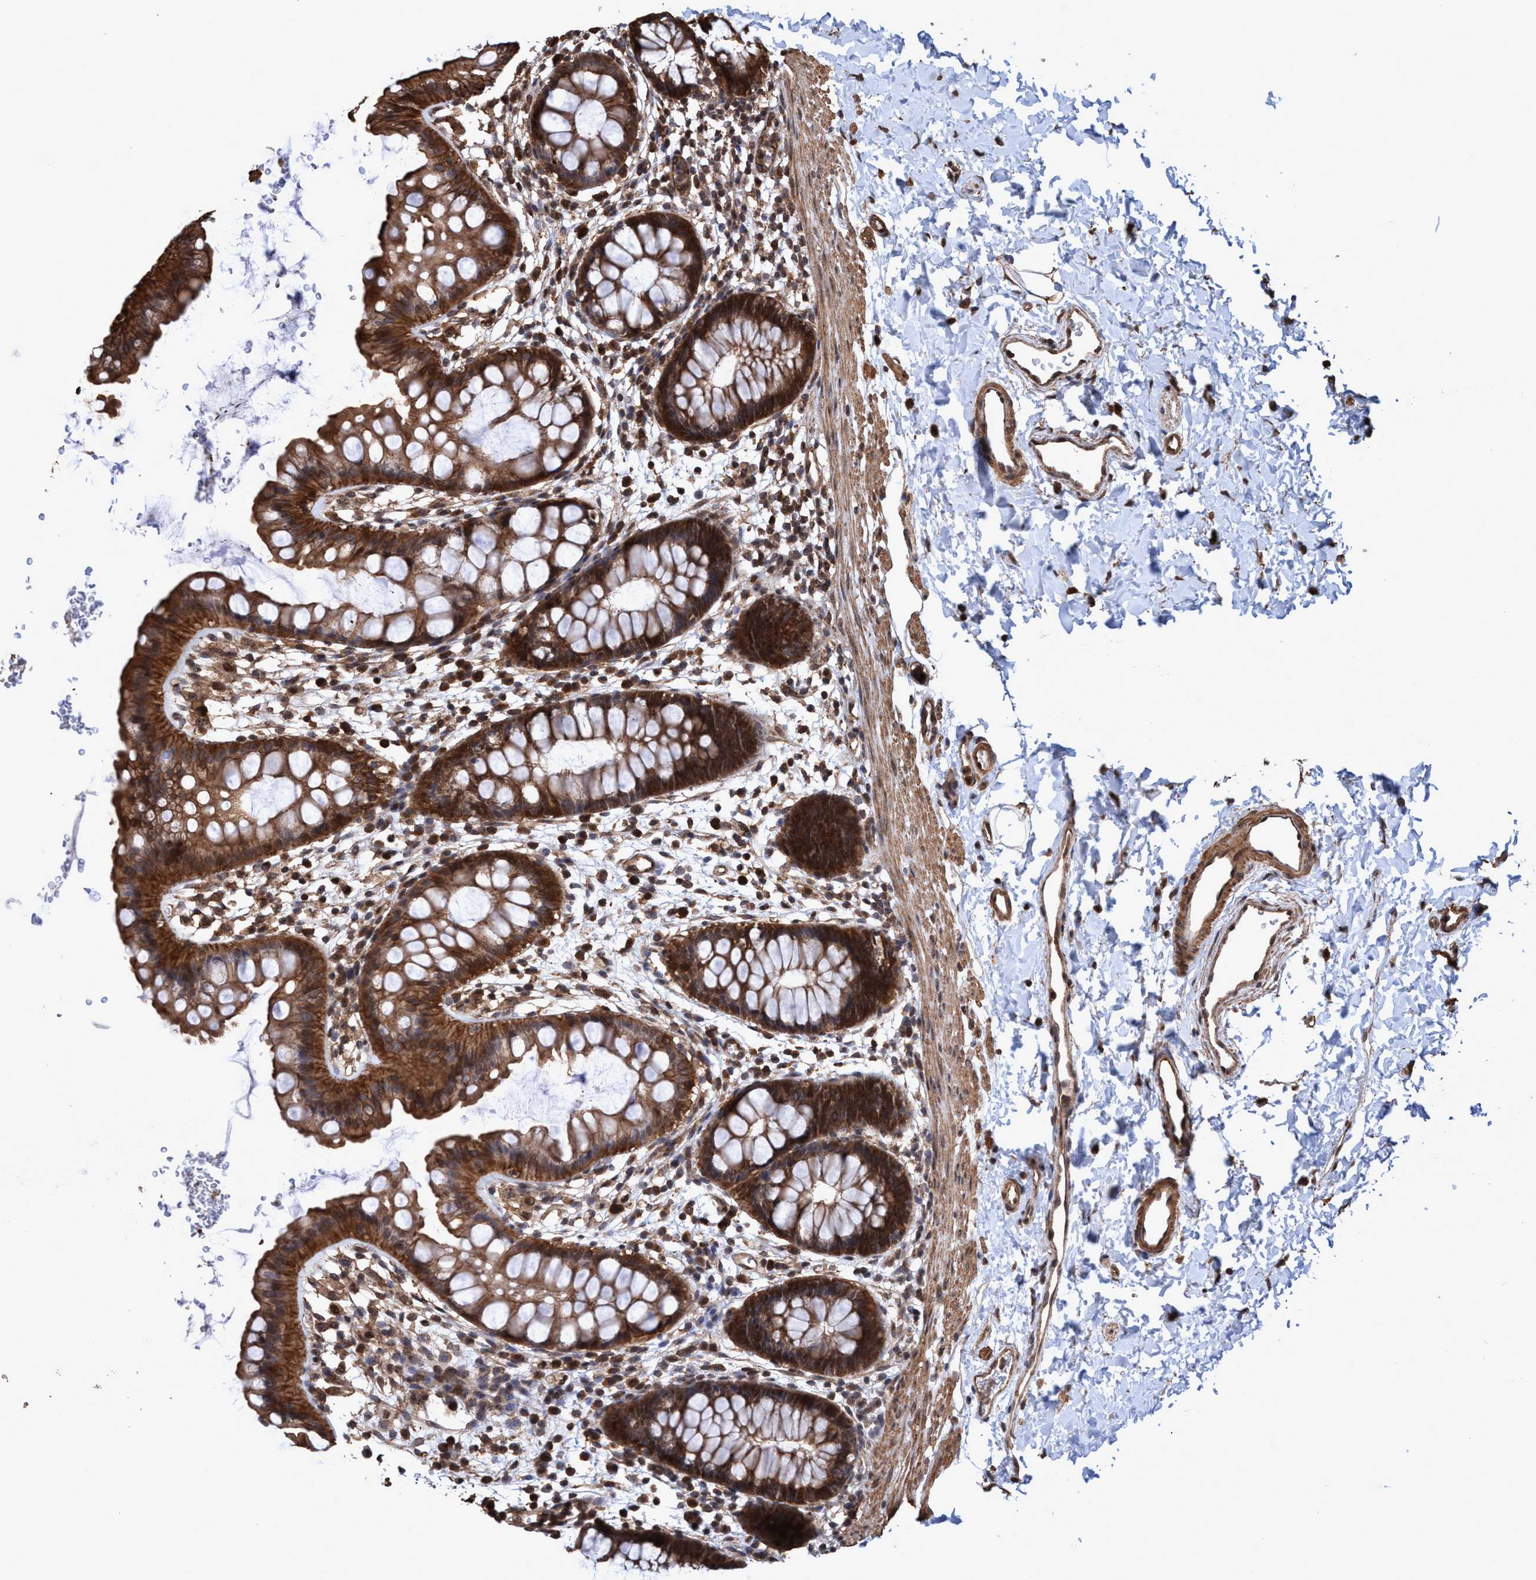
{"staining": {"intensity": "strong", "quantity": ">75%", "location": "cytoplasmic/membranous,nuclear"}, "tissue": "rectum", "cell_type": "Glandular cells", "image_type": "normal", "snomed": [{"axis": "morphology", "description": "Normal tissue, NOS"}, {"axis": "topography", "description": "Rectum"}], "caption": "Immunohistochemical staining of normal human rectum shows high levels of strong cytoplasmic/membranous,nuclear staining in about >75% of glandular cells.", "gene": "TRPC7", "patient": {"sex": "female", "age": 24}}